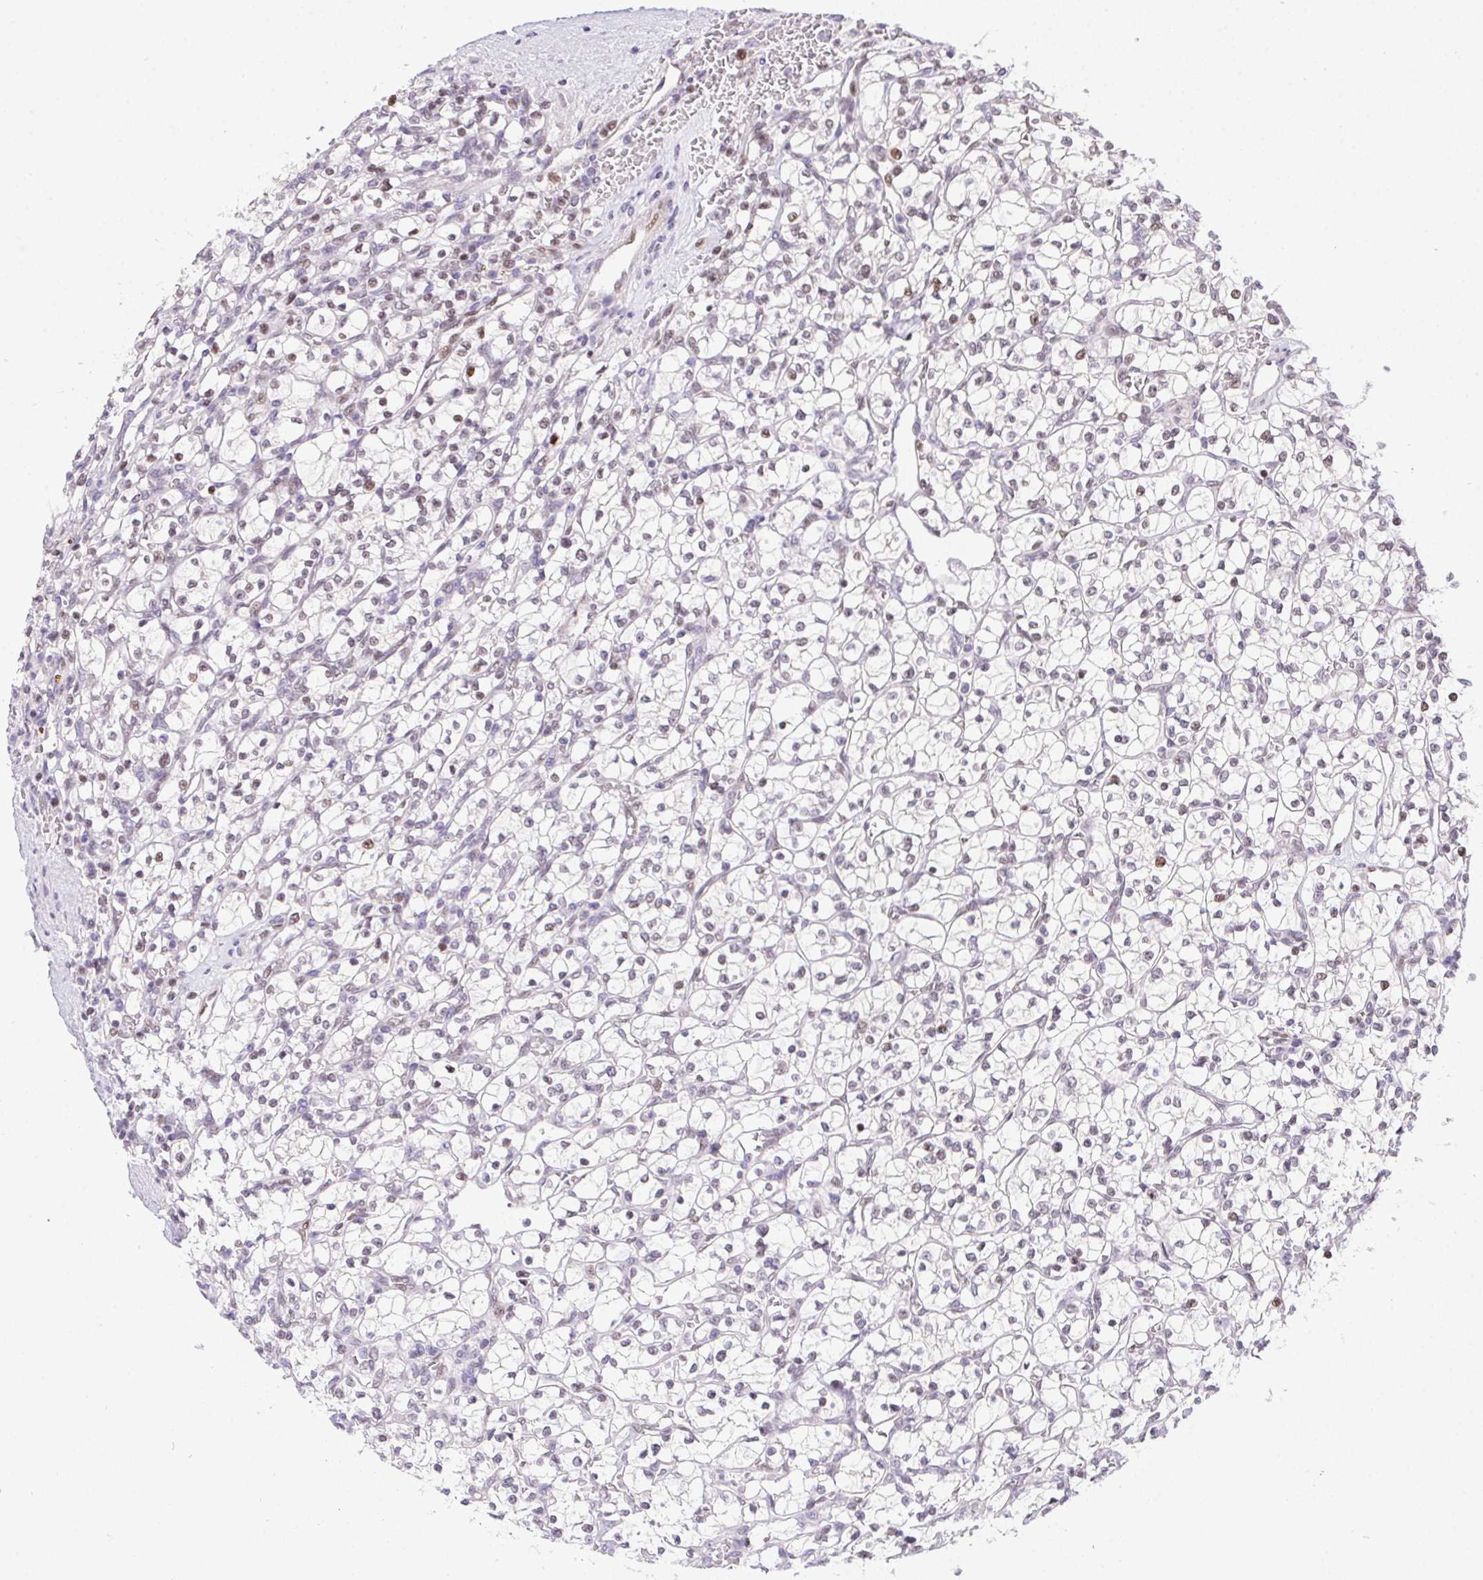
{"staining": {"intensity": "negative", "quantity": "none", "location": "none"}, "tissue": "renal cancer", "cell_type": "Tumor cells", "image_type": "cancer", "snomed": [{"axis": "morphology", "description": "Adenocarcinoma, NOS"}, {"axis": "topography", "description": "Kidney"}], "caption": "Tumor cells are negative for brown protein staining in renal adenocarcinoma.", "gene": "SP9", "patient": {"sex": "female", "age": 64}}